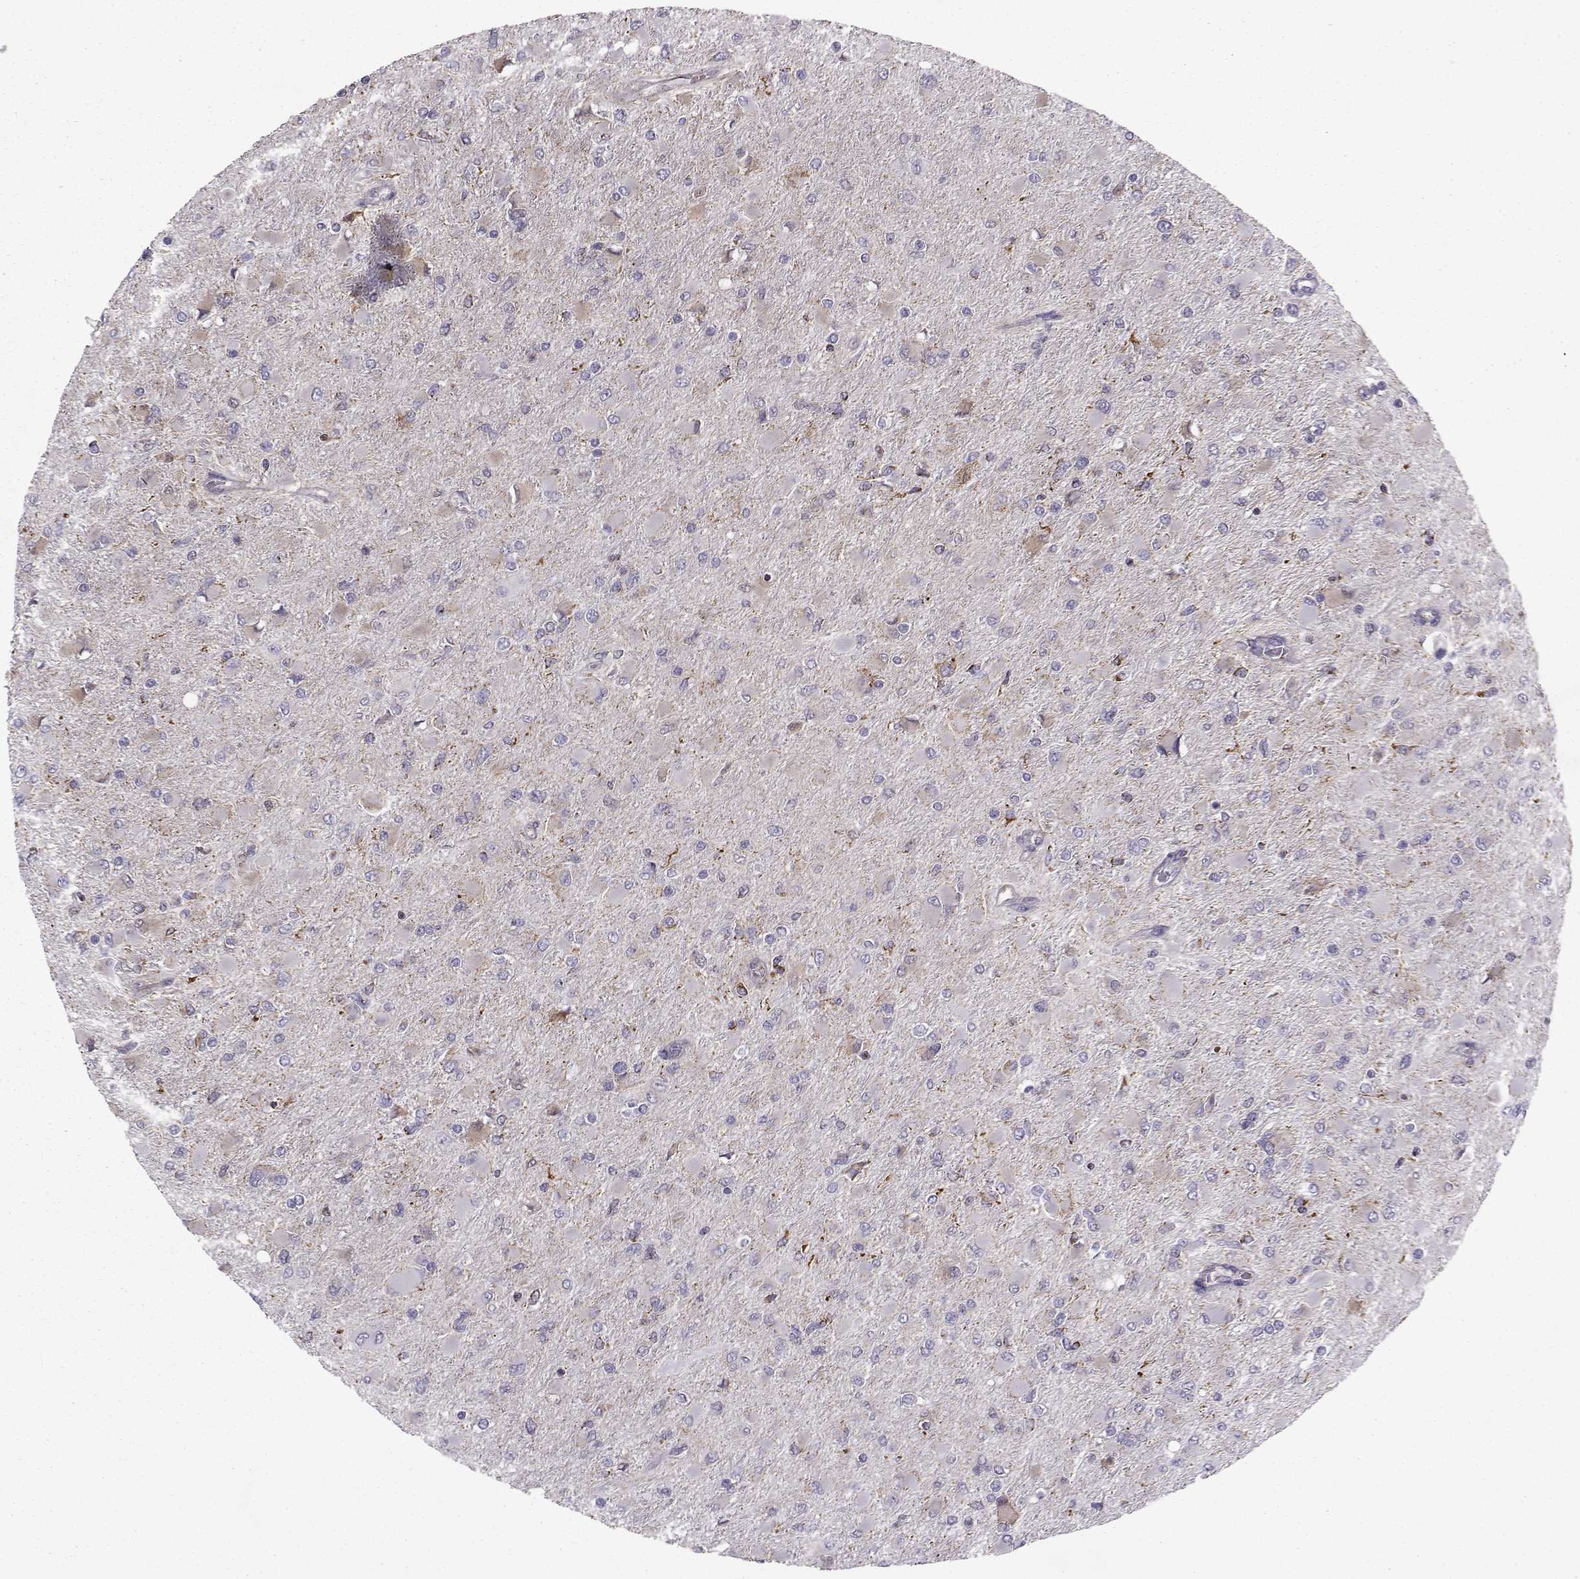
{"staining": {"intensity": "negative", "quantity": "none", "location": "none"}, "tissue": "glioma", "cell_type": "Tumor cells", "image_type": "cancer", "snomed": [{"axis": "morphology", "description": "Glioma, malignant, High grade"}, {"axis": "topography", "description": "Cerebral cortex"}], "caption": "Tumor cells show no significant expression in glioma.", "gene": "NECAB3", "patient": {"sex": "female", "age": 36}}